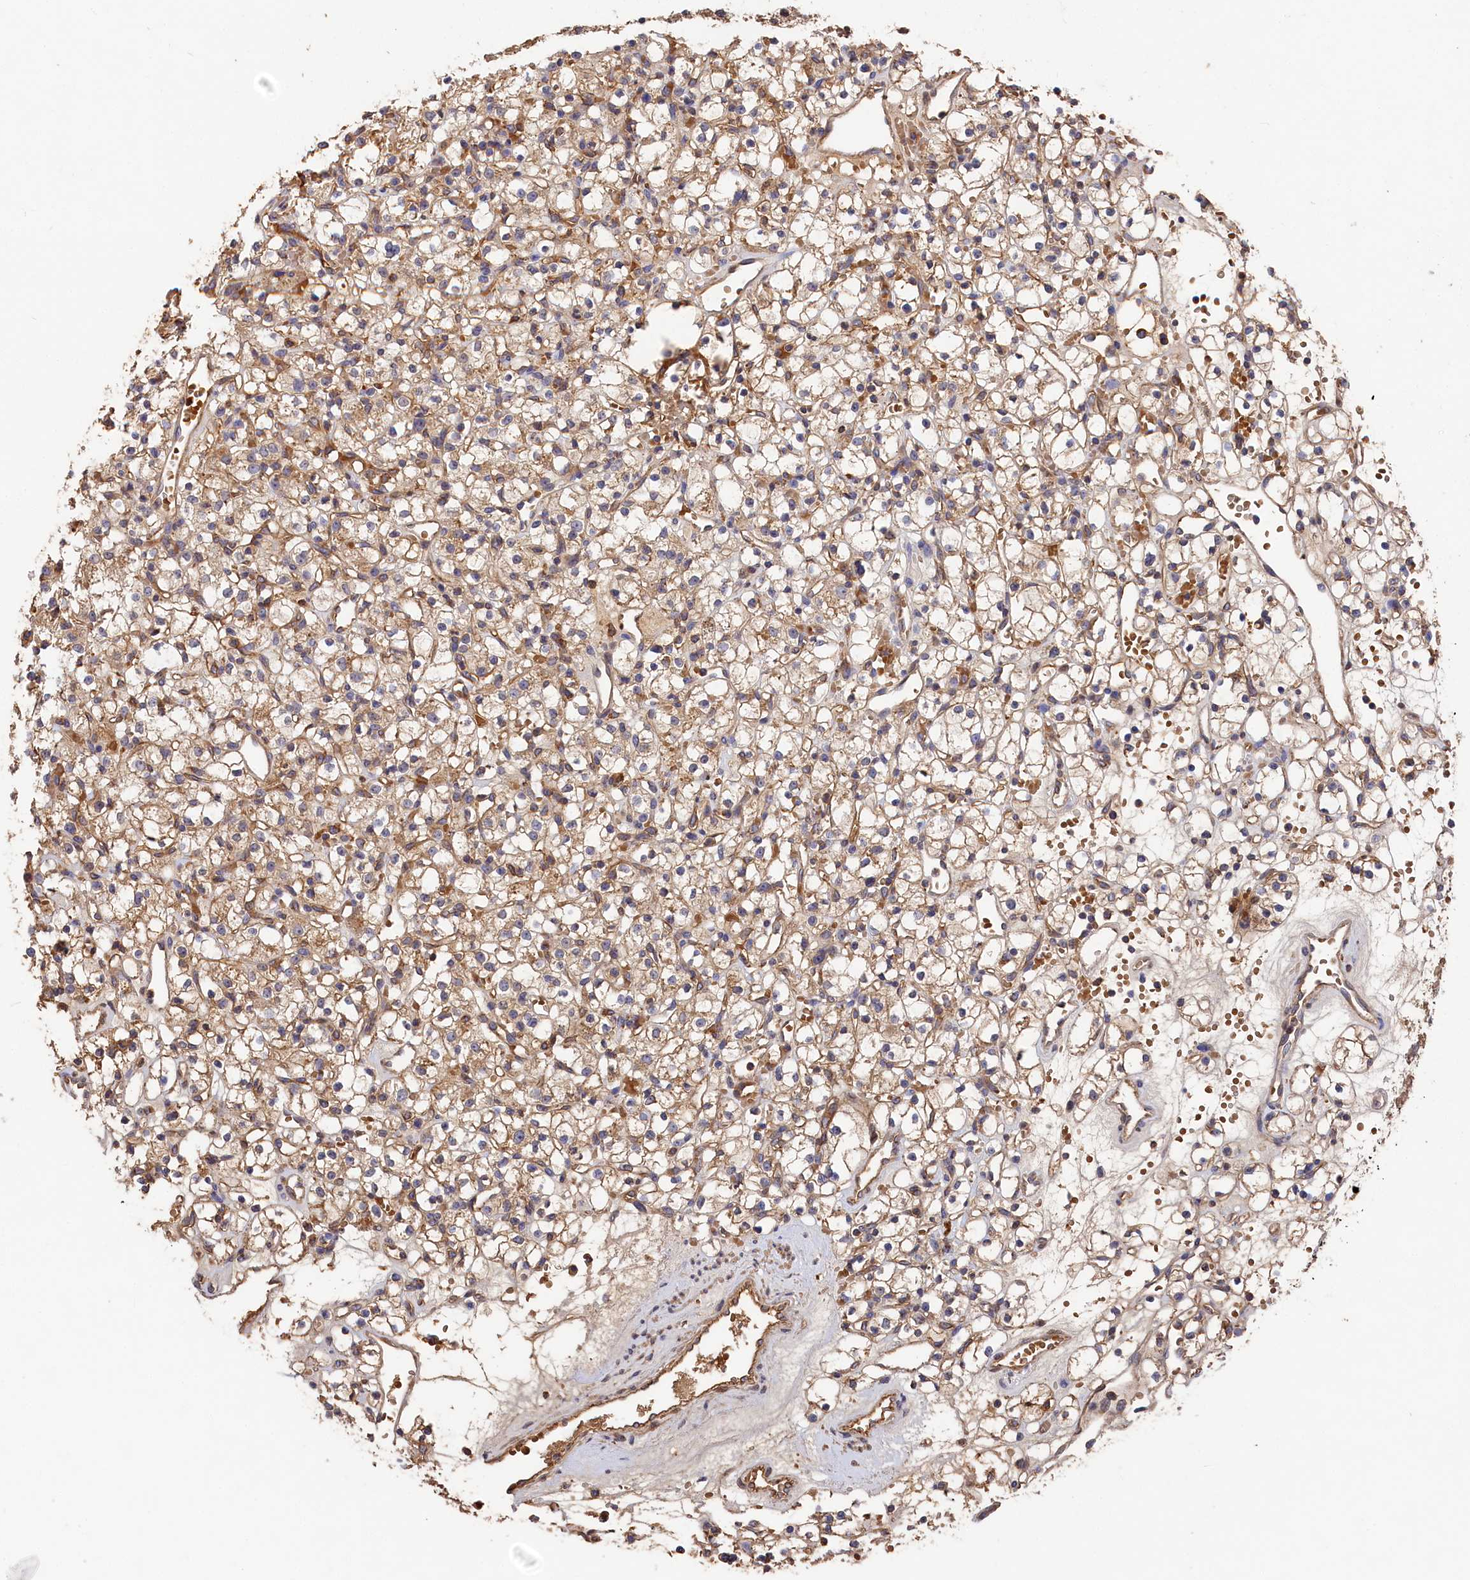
{"staining": {"intensity": "weak", "quantity": "25%-75%", "location": "cytoplasmic/membranous"}, "tissue": "renal cancer", "cell_type": "Tumor cells", "image_type": "cancer", "snomed": [{"axis": "morphology", "description": "Adenocarcinoma, NOS"}, {"axis": "topography", "description": "Kidney"}], "caption": "This micrograph exhibits renal cancer (adenocarcinoma) stained with immunohistochemistry to label a protein in brown. The cytoplasmic/membranous of tumor cells show weak positivity for the protein. Nuclei are counter-stained blue.", "gene": "DHRS11", "patient": {"sex": "female", "age": 59}}